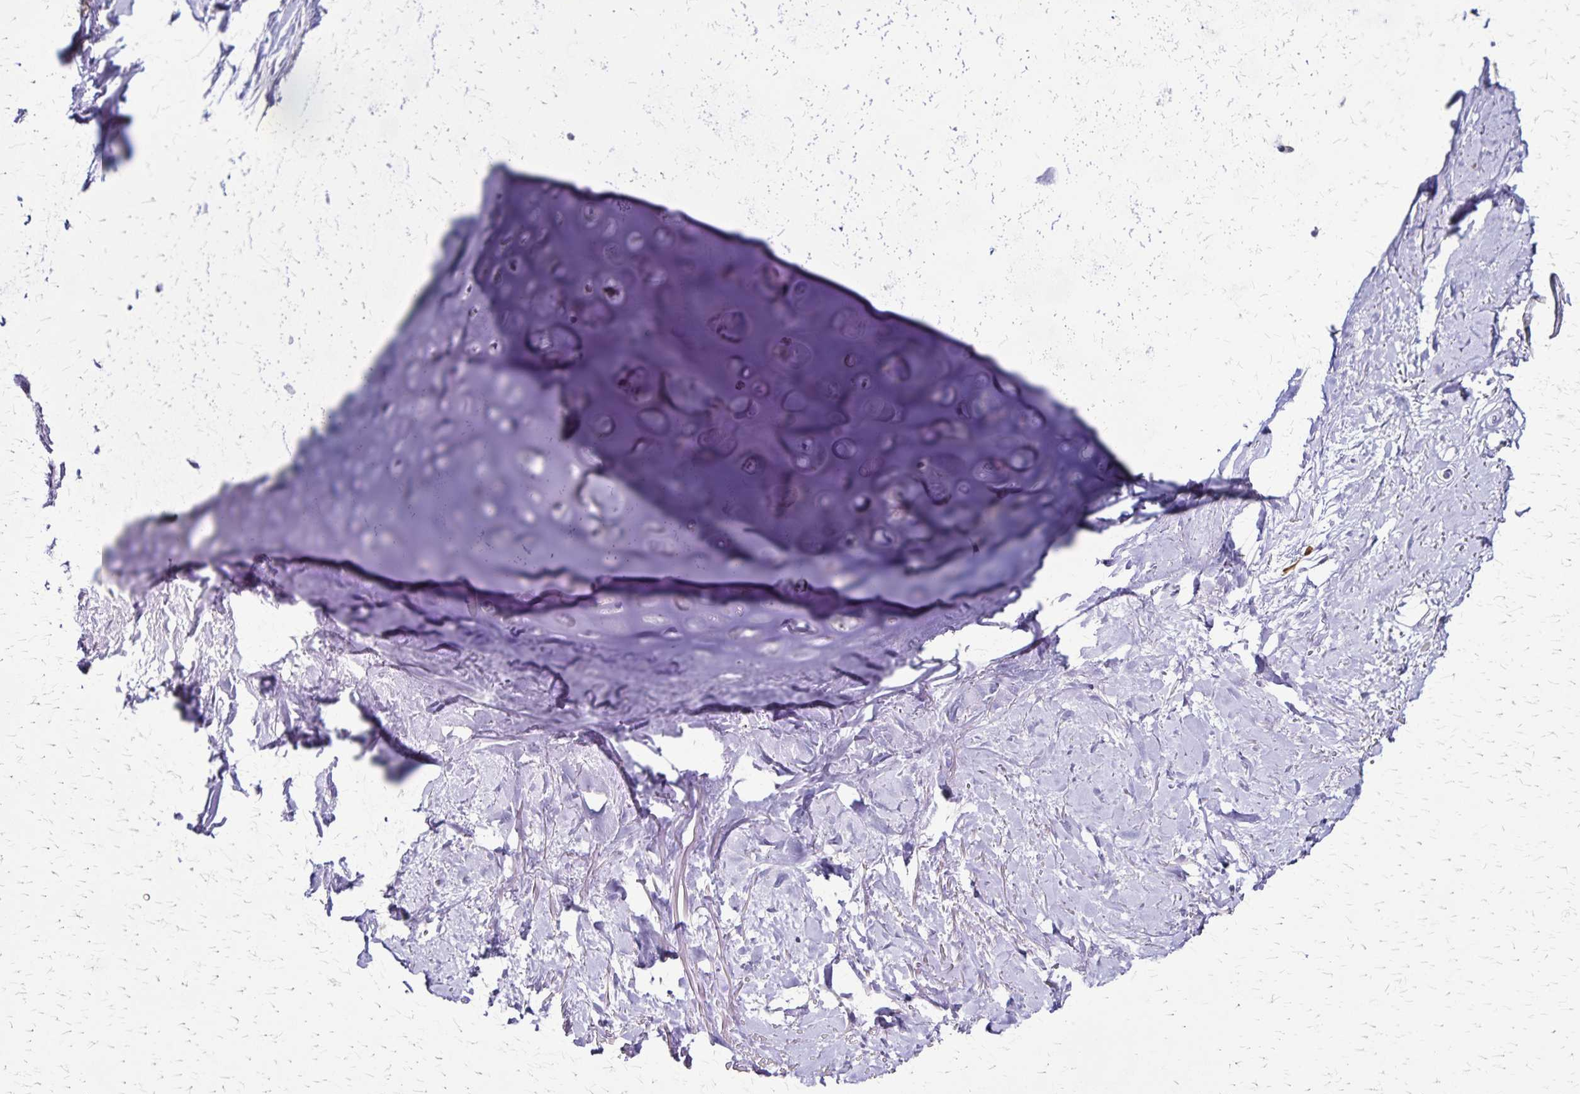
{"staining": {"intensity": "negative", "quantity": "none", "location": "none"}, "tissue": "adipose tissue", "cell_type": "Adipocytes", "image_type": "normal", "snomed": [{"axis": "morphology", "description": "Normal tissue, NOS"}, {"axis": "topography", "description": "Cartilage tissue"}, {"axis": "topography", "description": "Bronchus"}], "caption": "DAB immunohistochemical staining of benign human adipose tissue reveals no significant positivity in adipocytes.", "gene": "ULBP3", "patient": {"sex": "female", "age": 79}}